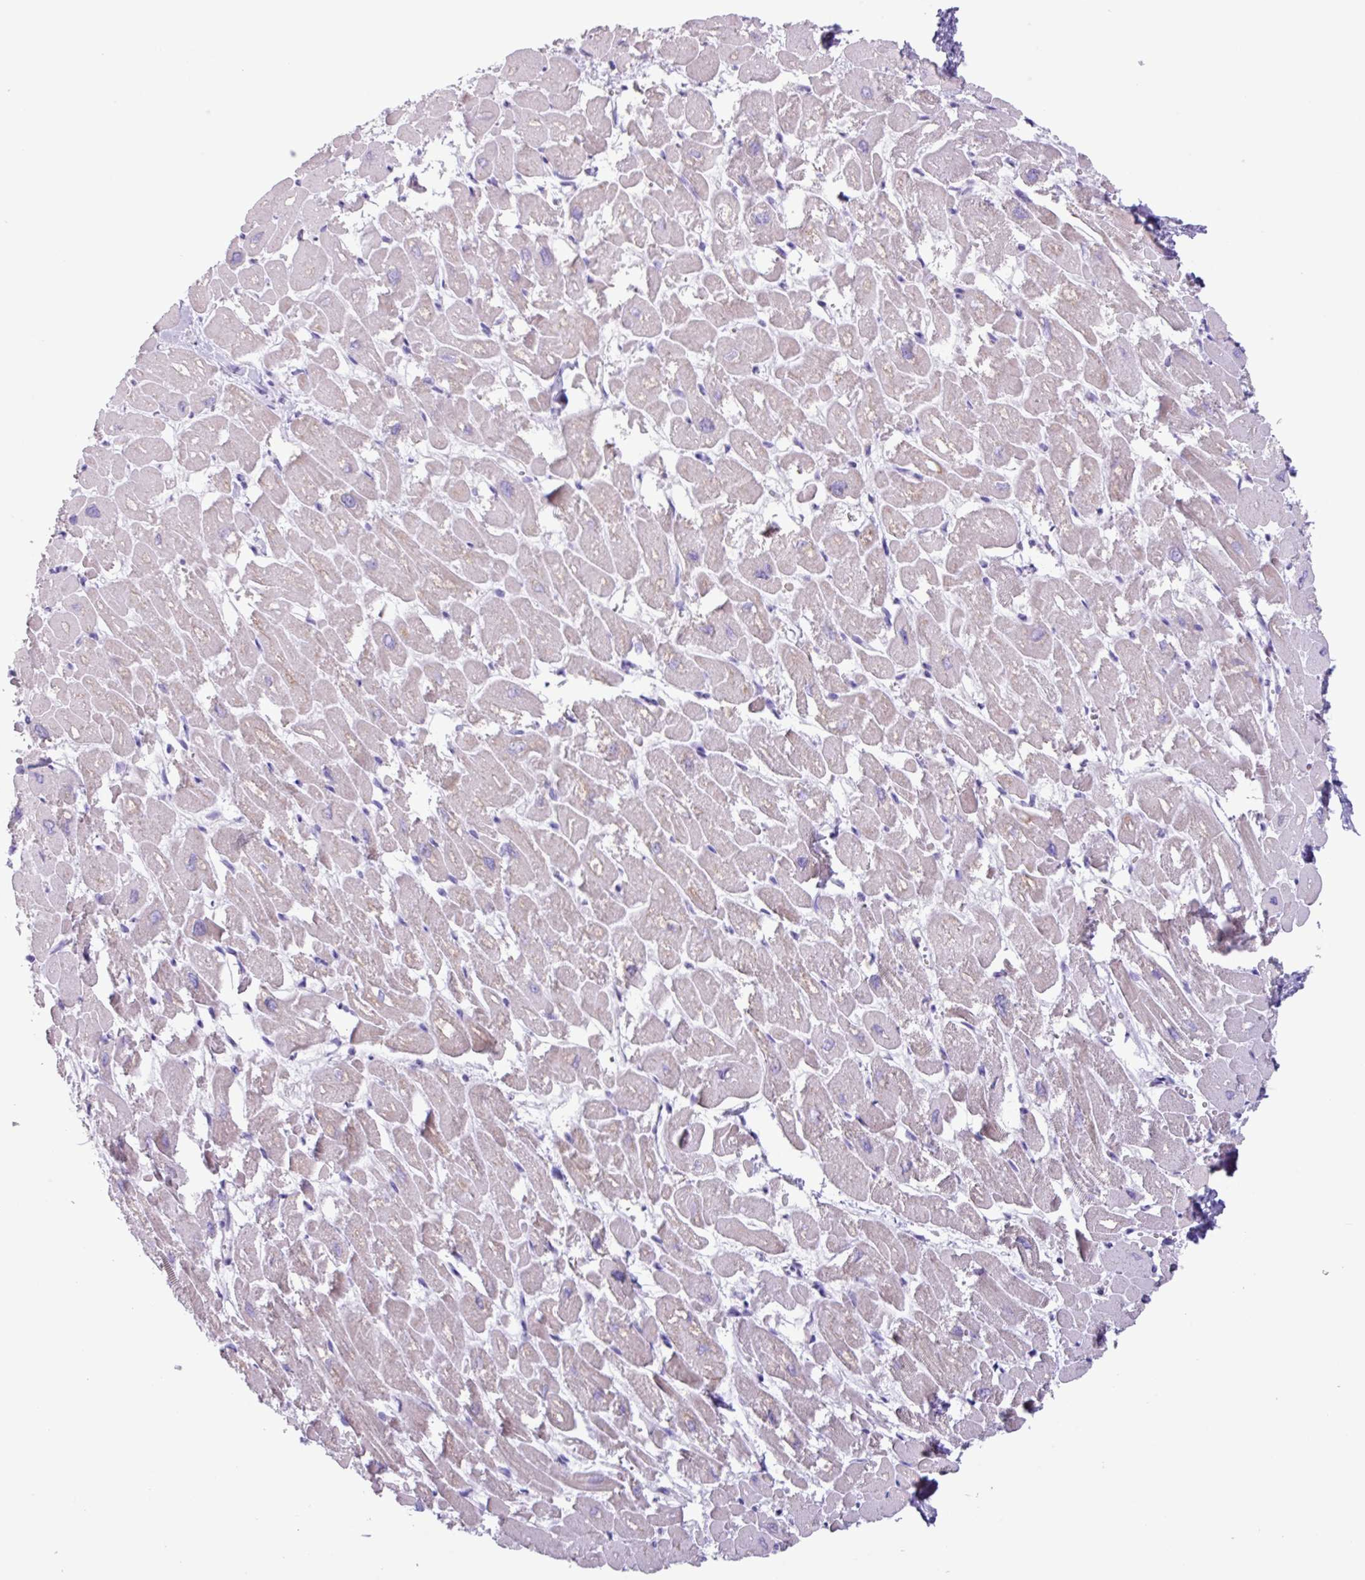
{"staining": {"intensity": "weak", "quantity": "<25%", "location": "cytoplasmic/membranous"}, "tissue": "heart muscle", "cell_type": "Cardiomyocytes", "image_type": "normal", "snomed": [{"axis": "morphology", "description": "Normal tissue, NOS"}, {"axis": "topography", "description": "Heart"}], "caption": "High magnification brightfield microscopy of benign heart muscle stained with DAB (brown) and counterstained with hematoxylin (blue): cardiomyocytes show no significant expression. (Brightfield microscopy of DAB immunohistochemistry (IHC) at high magnification).", "gene": "AGO3", "patient": {"sex": "male", "age": 54}}